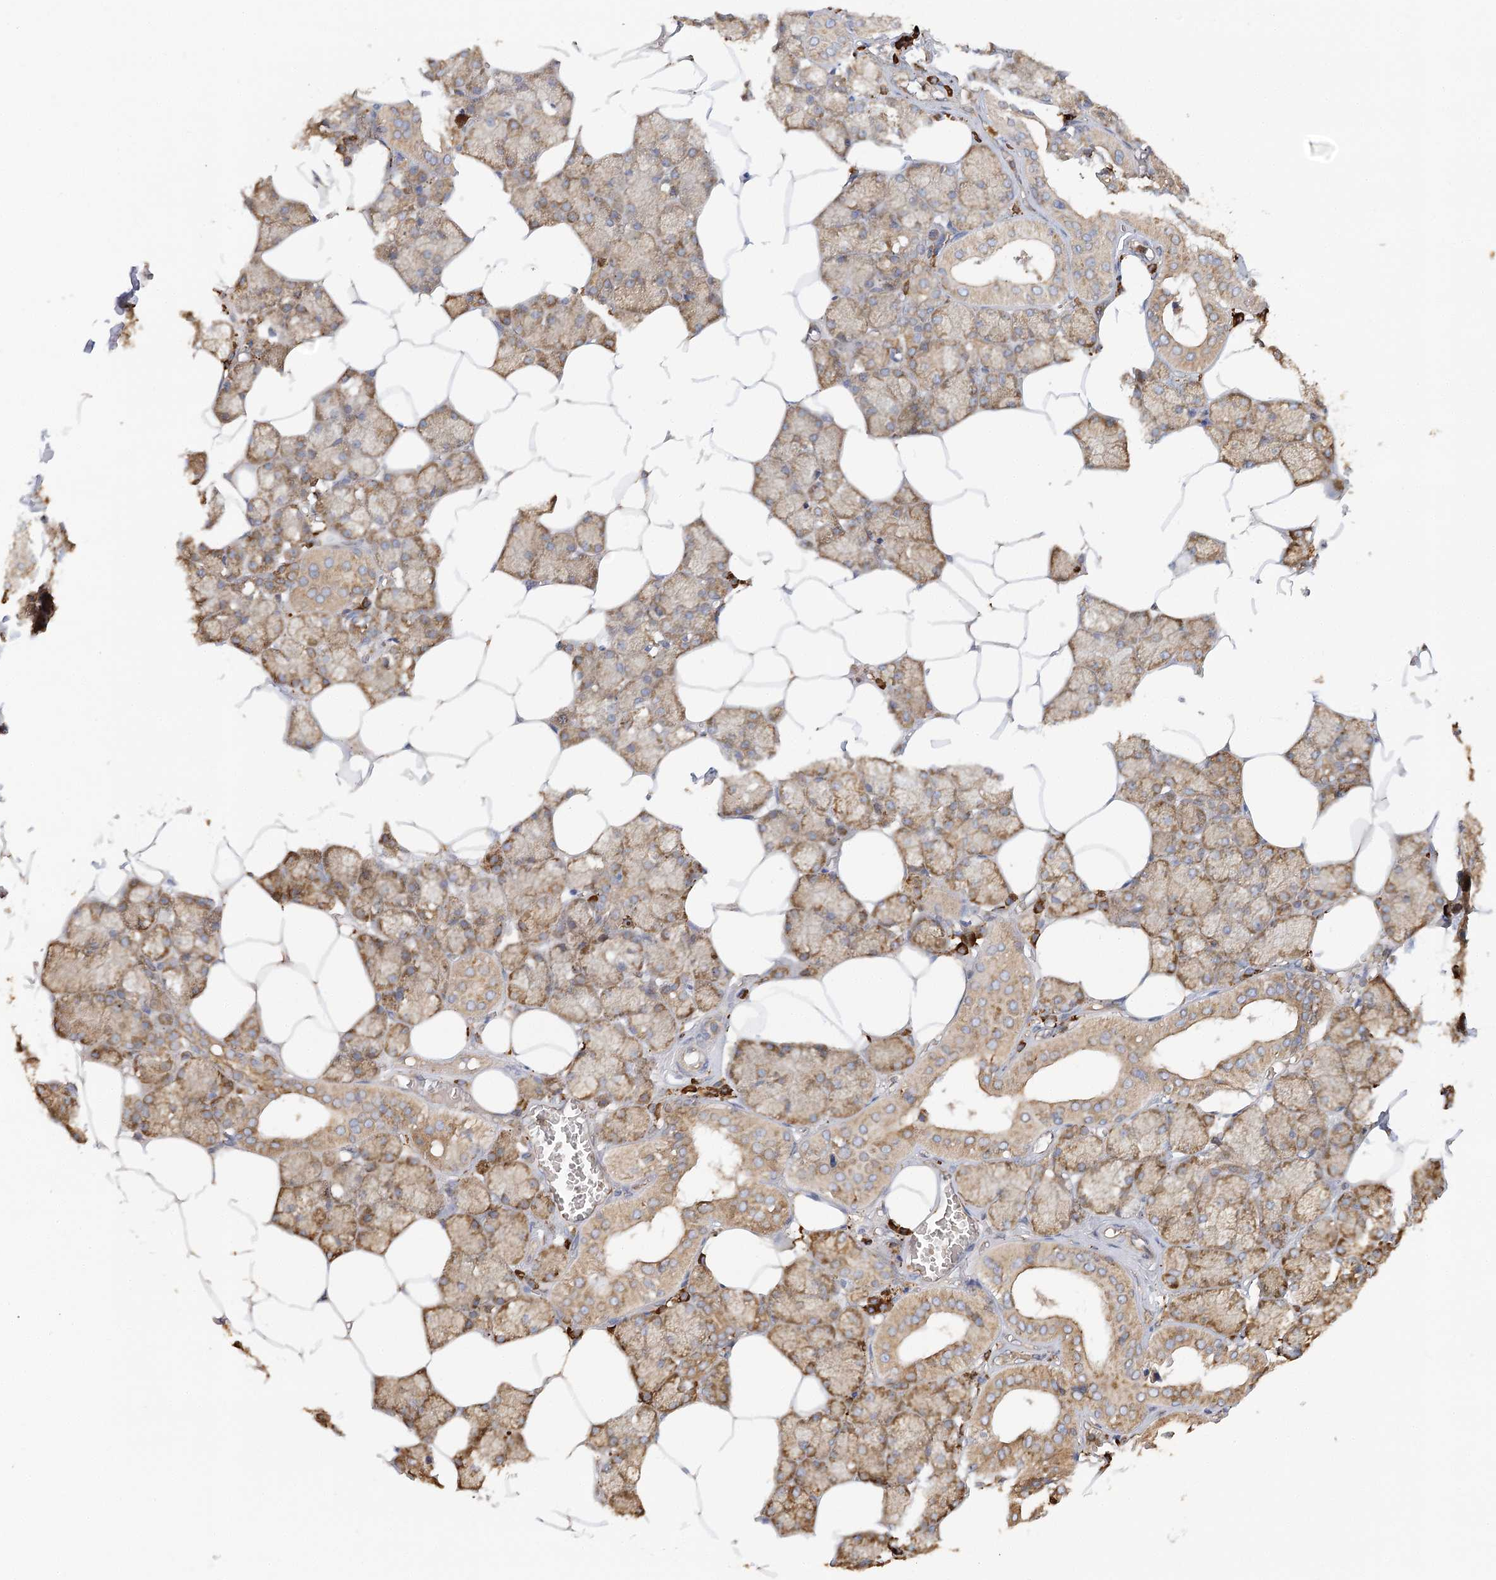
{"staining": {"intensity": "moderate", "quantity": ">75%", "location": "cytoplasmic/membranous"}, "tissue": "salivary gland", "cell_type": "Glandular cells", "image_type": "normal", "snomed": [{"axis": "morphology", "description": "Normal tissue, NOS"}, {"axis": "topography", "description": "Salivary gland"}], "caption": "An immunohistochemistry micrograph of unremarkable tissue is shown. Protein staining in brown highlights moderate cytoplasmic/membranous positivity in salivary gland within glandular cells.", "gene": "ACAP2", "patient": {"sex": "male", "age": 62}}